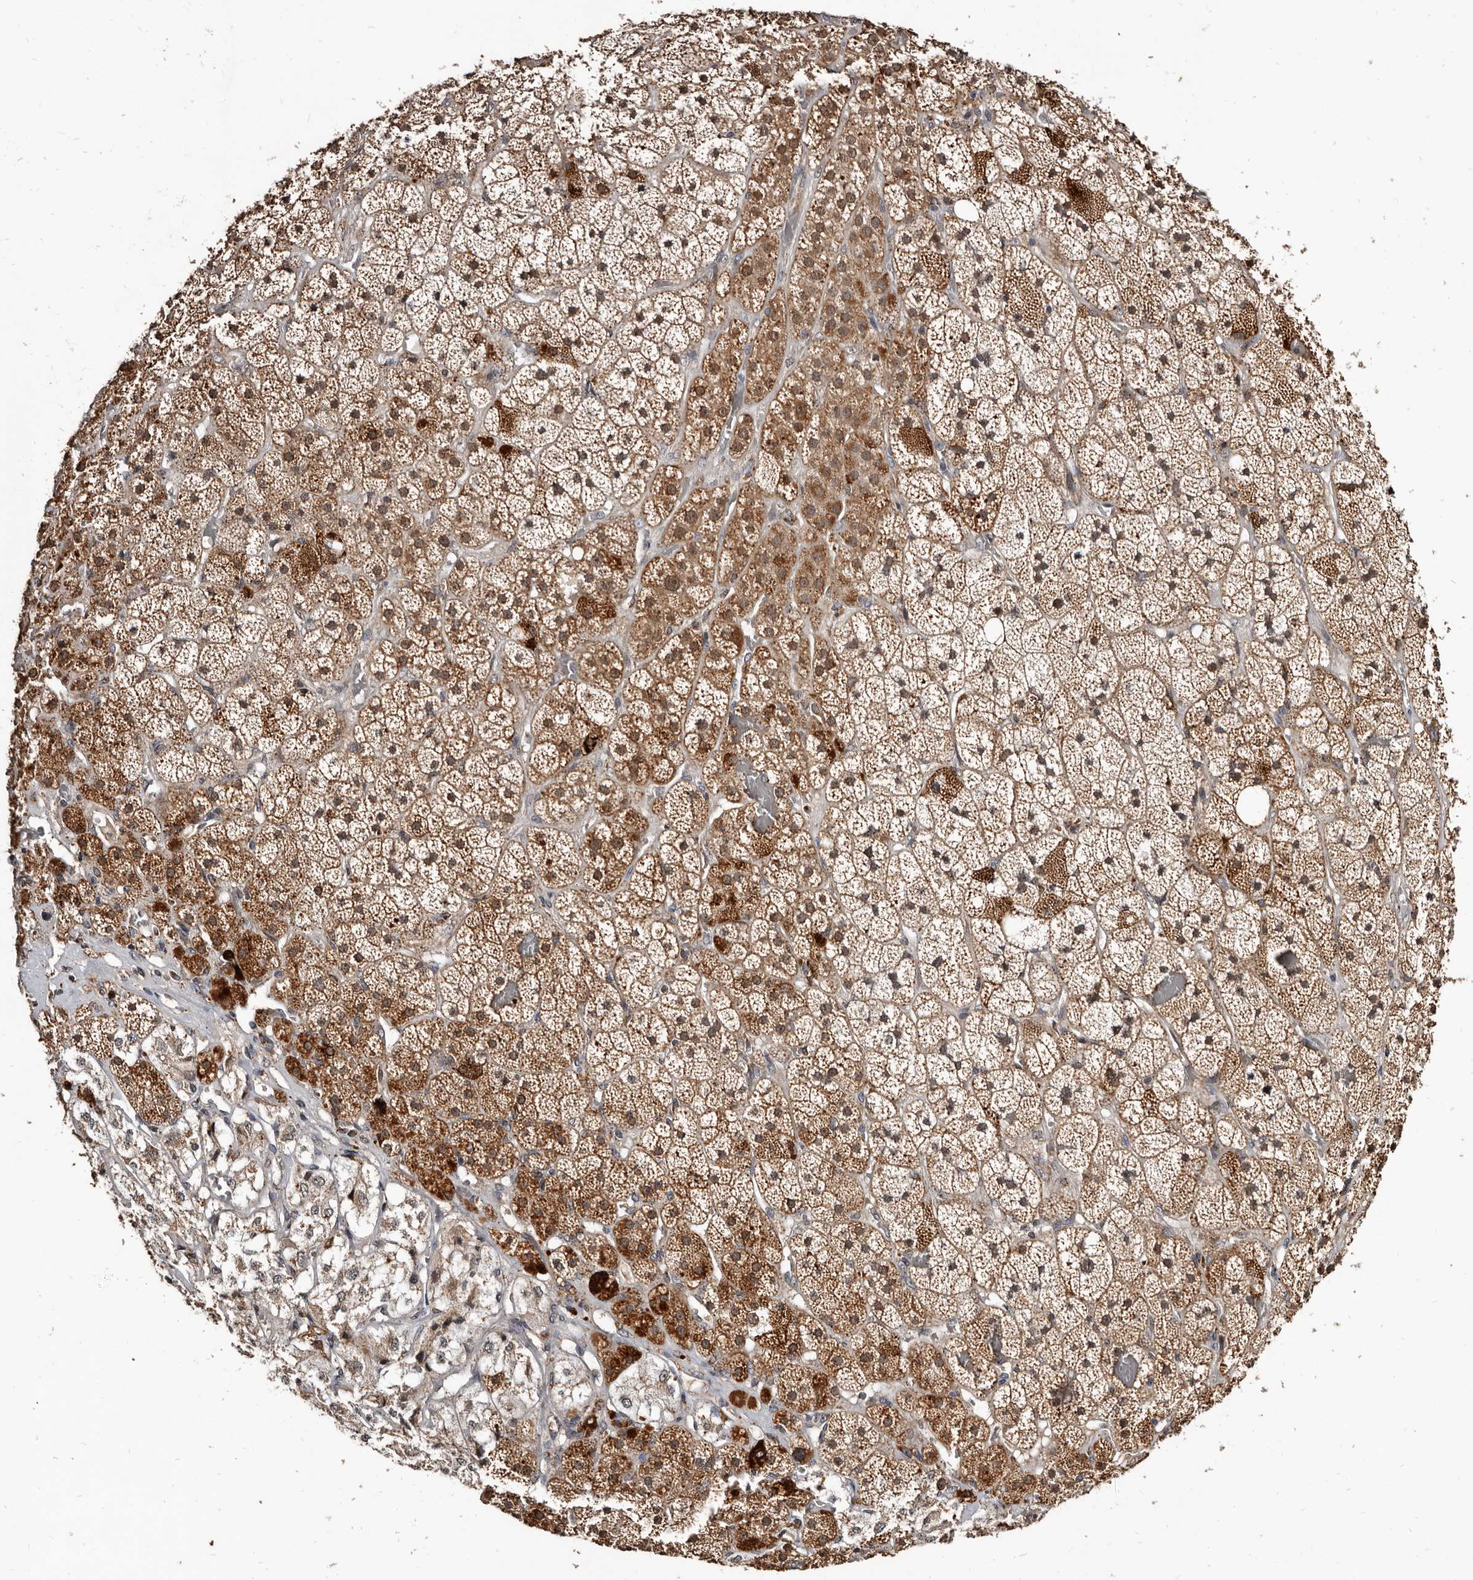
{"staining": {"intensity": "moderate", "quantity": ">75%", "location": "cytoplasmic/membranous"}, "tissue": "adrenal gland", "cell_type": "Glandular cells", "image_type": "normal", "snomed": [{"axis": "morphology", "description": "Normal tissue, NOS"}, {"axis": "topography", "description": "Adrenal gland"}], "caption": "A micrograph of human adrenal gland stained for a protein displays moderate cytoplasmic/membranous brown staining in glandular cells. (brown staining indicates protein expression, while blue staining denotes nuclei).", "gene": "AKAP7", "patient": {"sex": "male", "age": 57}}